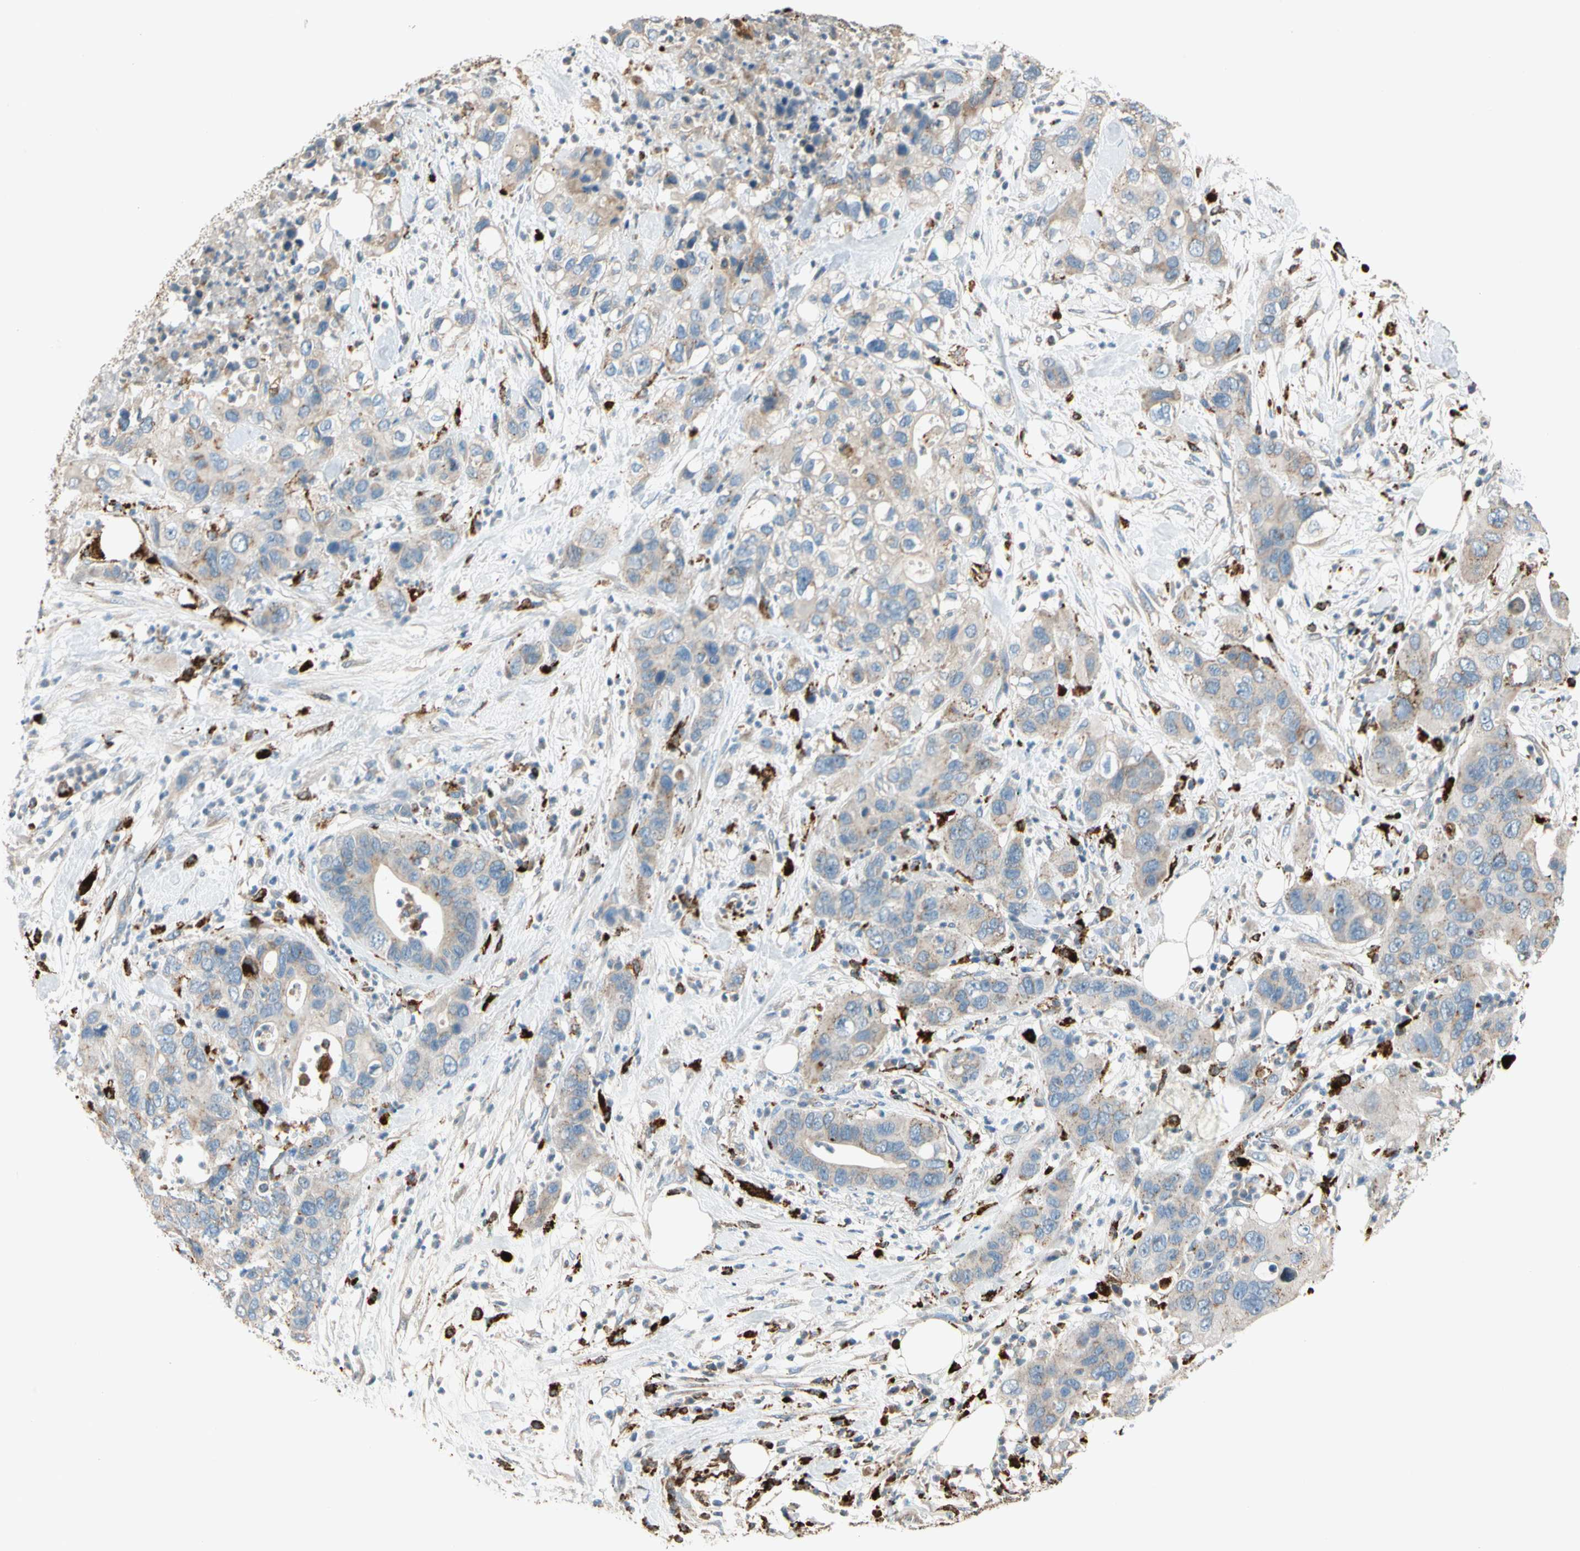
{"staining": {"intensity": "negative", "quantity": "none", "location": "none"}, "tissue": "pancreatic cancer", "cell_type": "Tumor cells", "image_type": "cancer", "snomed": [{"axis": "morphology", "description": "Adenocarcinoma, NOS"}, {"axis": "topography", "description": "Pancreas"}], "caption": "High power microscopy micrograph of an IHC histopathology image of pancreatic adenocarcinoma, revealing no significant positivity in tumor cells.", "gene": "GM2A", "patient": {"sex": "female", "age": 71}}